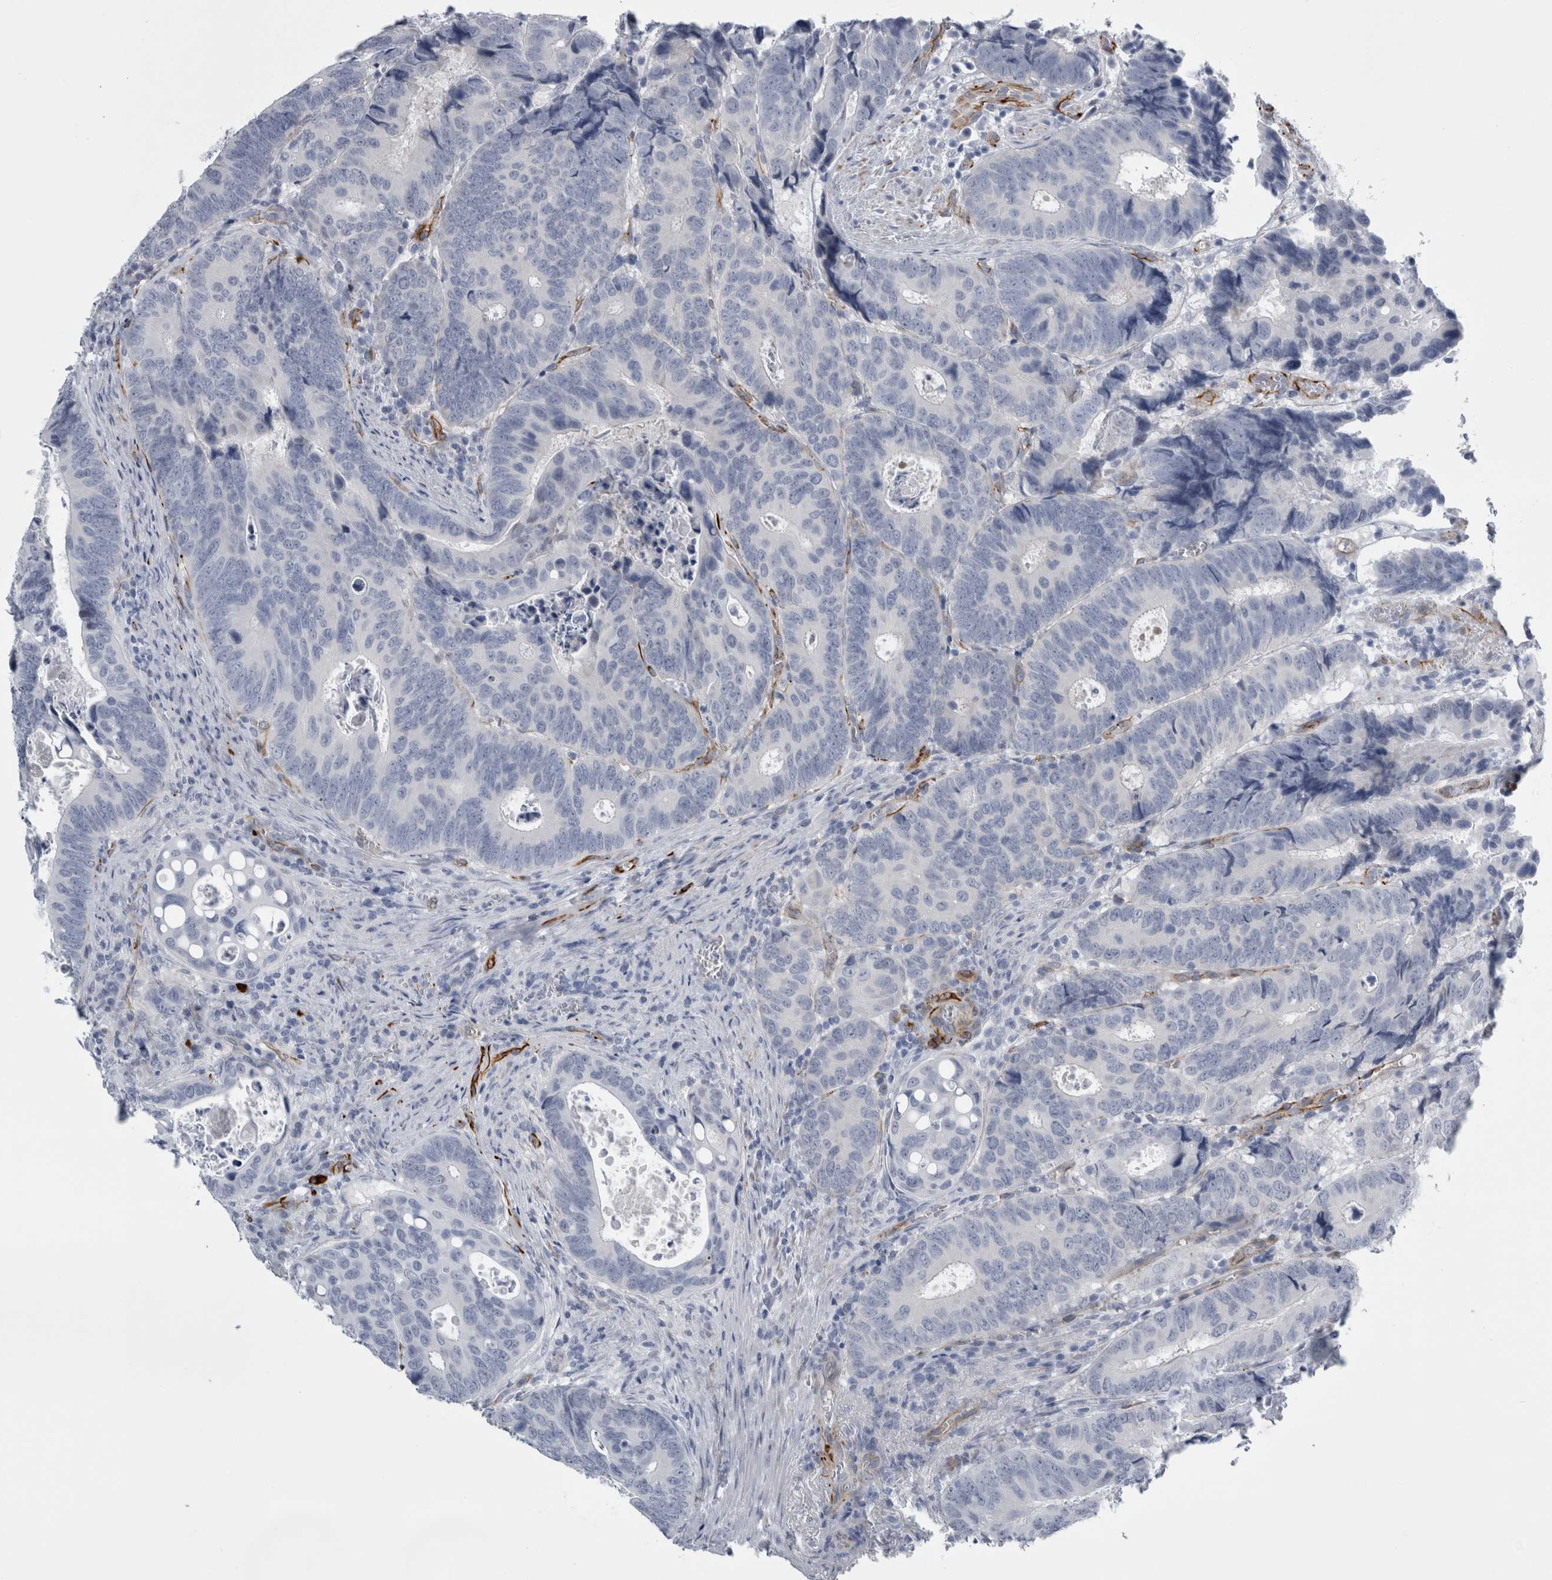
{"staining": {"intensity": "negative", "quantity": "none", "location": "none"}, "tissue": "colorectal cancer", "cell_type": "Tumor cells", "image_type": "cancer", "snomed": [{"axis": "morphology", "description": "Inflammation, NOS"}, {"axis": "morphology", "description": "Adenocarcinoma, NOS"}, {"axis": "topography", "description": "Colon"}], "caption": "A micrograph of colorectal adenocarcinoma stained for a protein demonstrates no brown staining in tumor cells.", "gene": "VWDE", "patient": {"sex": "male", "age": 72}}